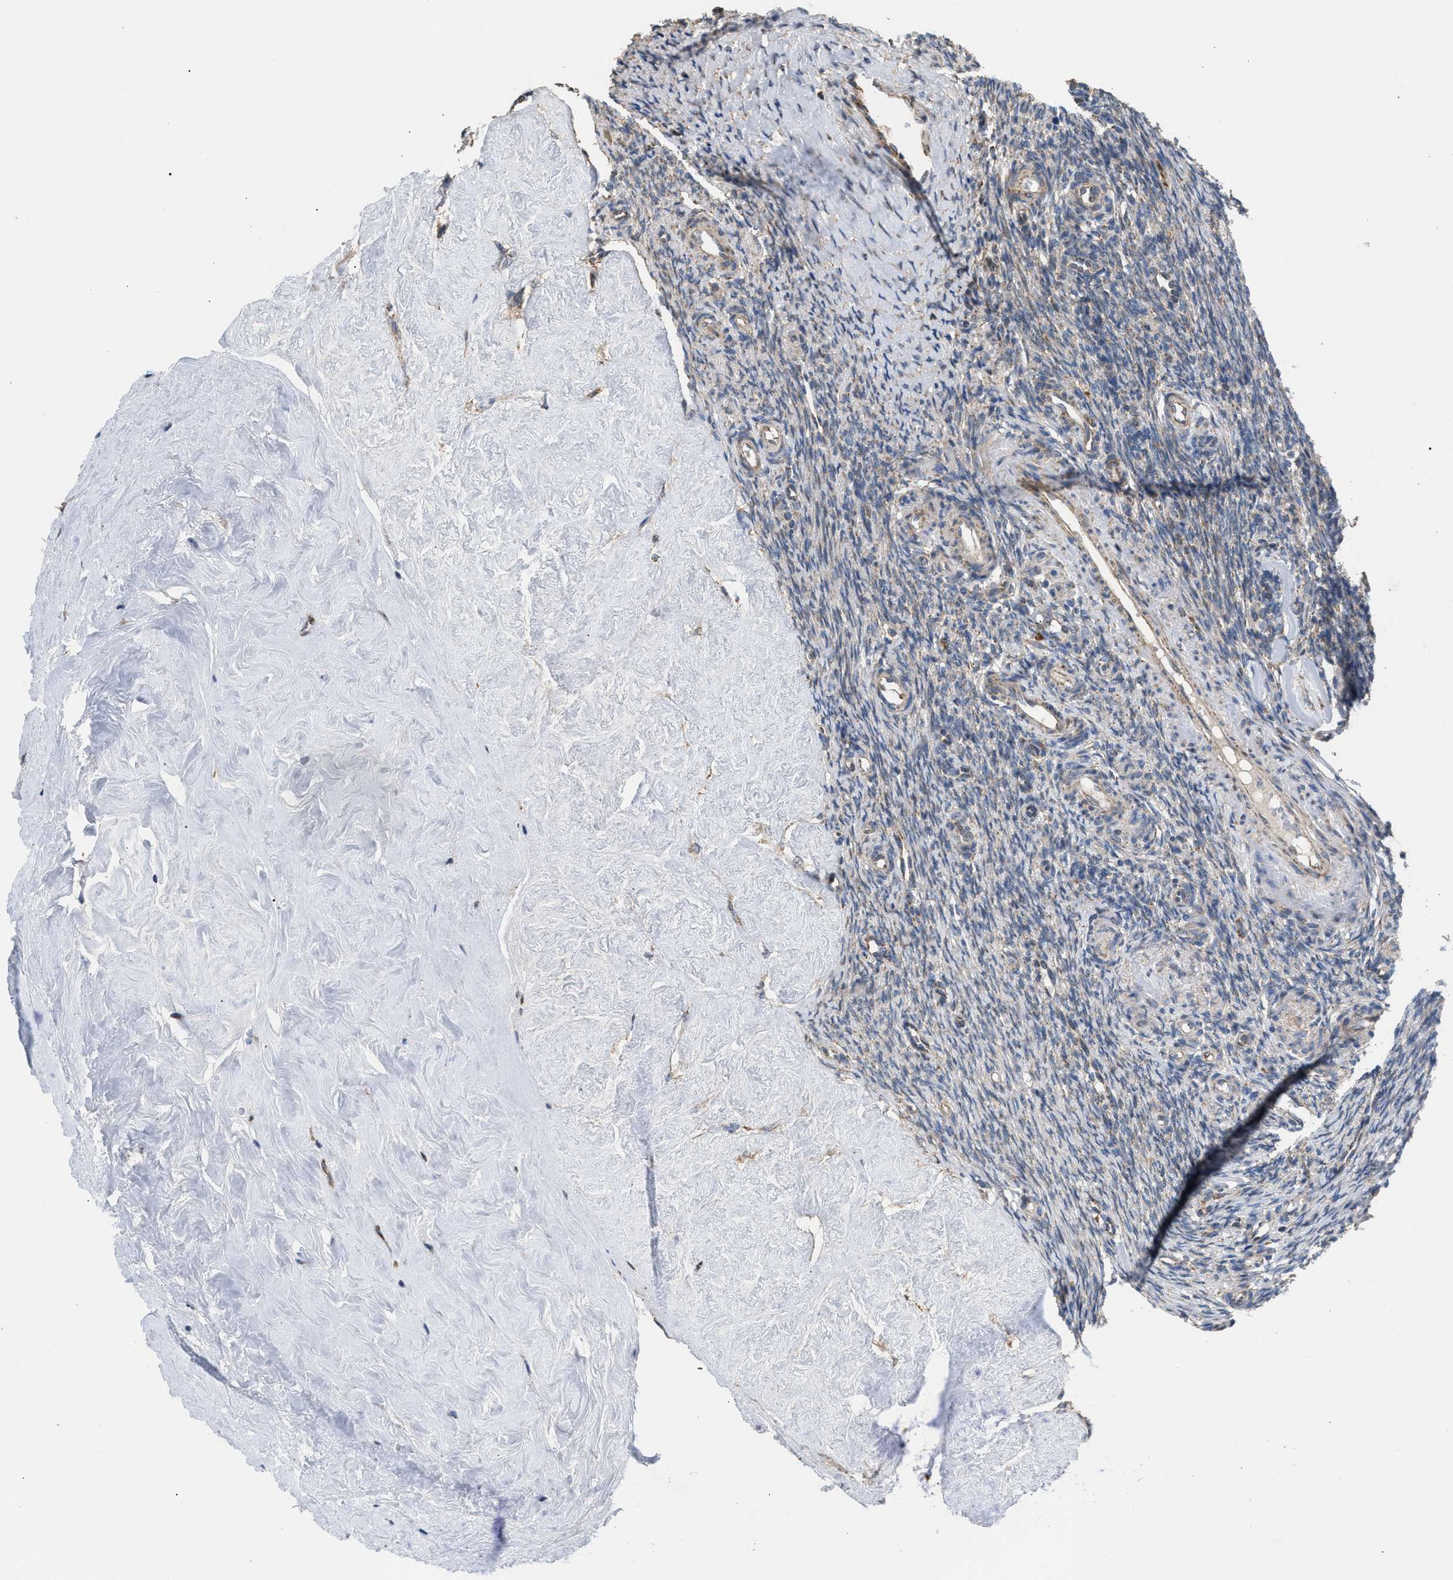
{"staining": {"intensity": "strong", "quantity": ">75%", "location": "cytoplasmic/membranous"}, "tissue": "ovary", "cell_type": "Follicle cells", "image_type": "normal", "snomed": [{"axis": "morphology", "description": "Normal tissue, NOS"}, {"axis": "topography", "description": "Ovary"}], "caption": "Immunohistochemical staining of benign ovary demonstrates strong cytoplasmic/membranous protein expression in approximately >75% of follicle cells. (DAB IHC, brown staining for protein, blue staining for nuclei).", "gene": "TACO1", "patient": {"sex": "female", "age": 41}}